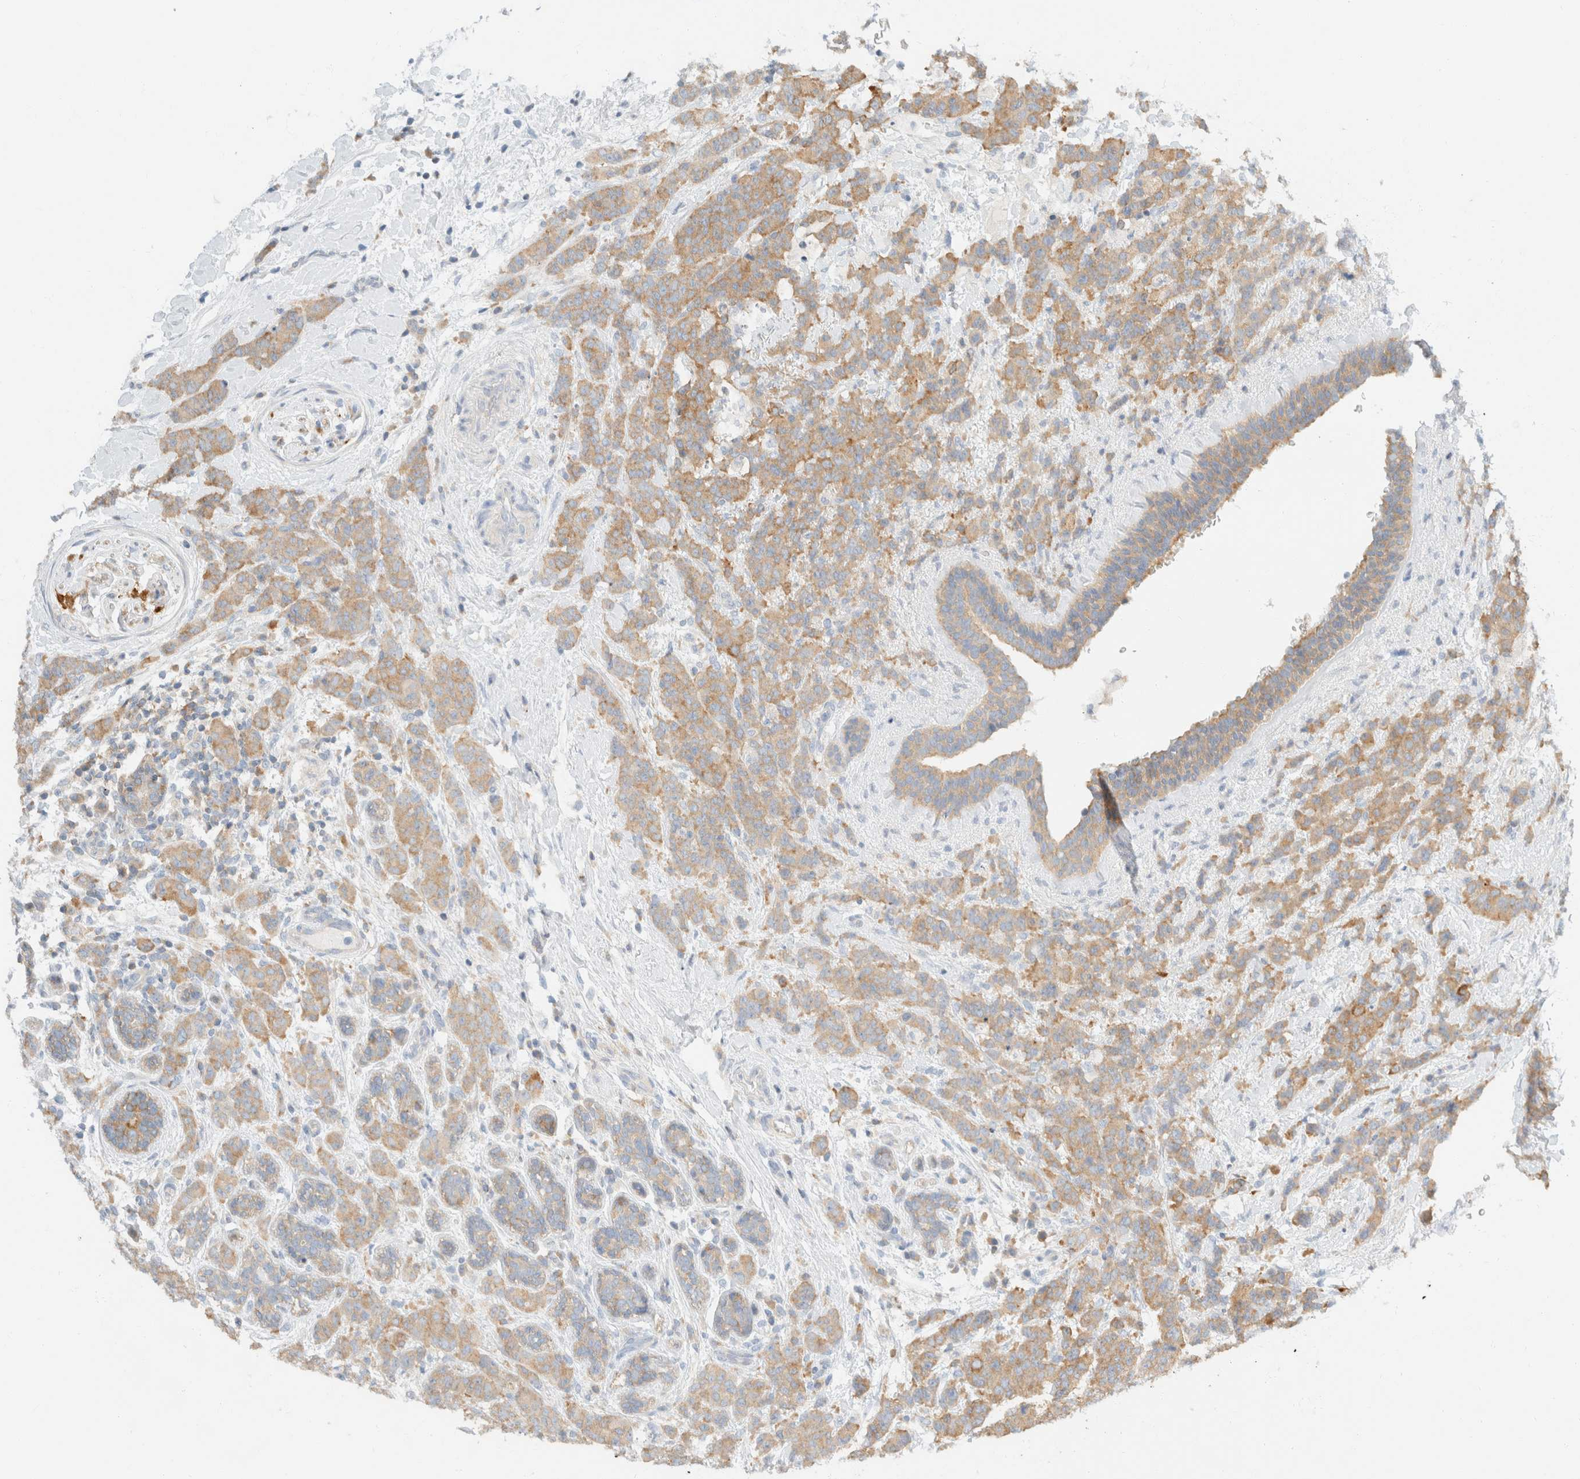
{"staining": {"intensity": "weak", "quantity": ">75%", "location": "cytoplasmic/membranous"}, "tissue": "breast cancer", "cell_type": "Tumor cells", "image_type": "cancer", "snomed": [{"axis": "morphology", "description": "Normal tissue, NOS"}, {"axis": "morphology", "description": "Duct carcinoma"}, {"axis": "topography", "description": "Breast"}], "caption": "Immunohistochemistry histopathology image of human breast invasive ductal carcinoma stained for a protein (brown), which shows low levels of weak cytoplasmic/membranous staining in approximately >75% of tumor cells.", "gene": "SH3GLB2", "patient": {"sex": "female", "age": 40}}